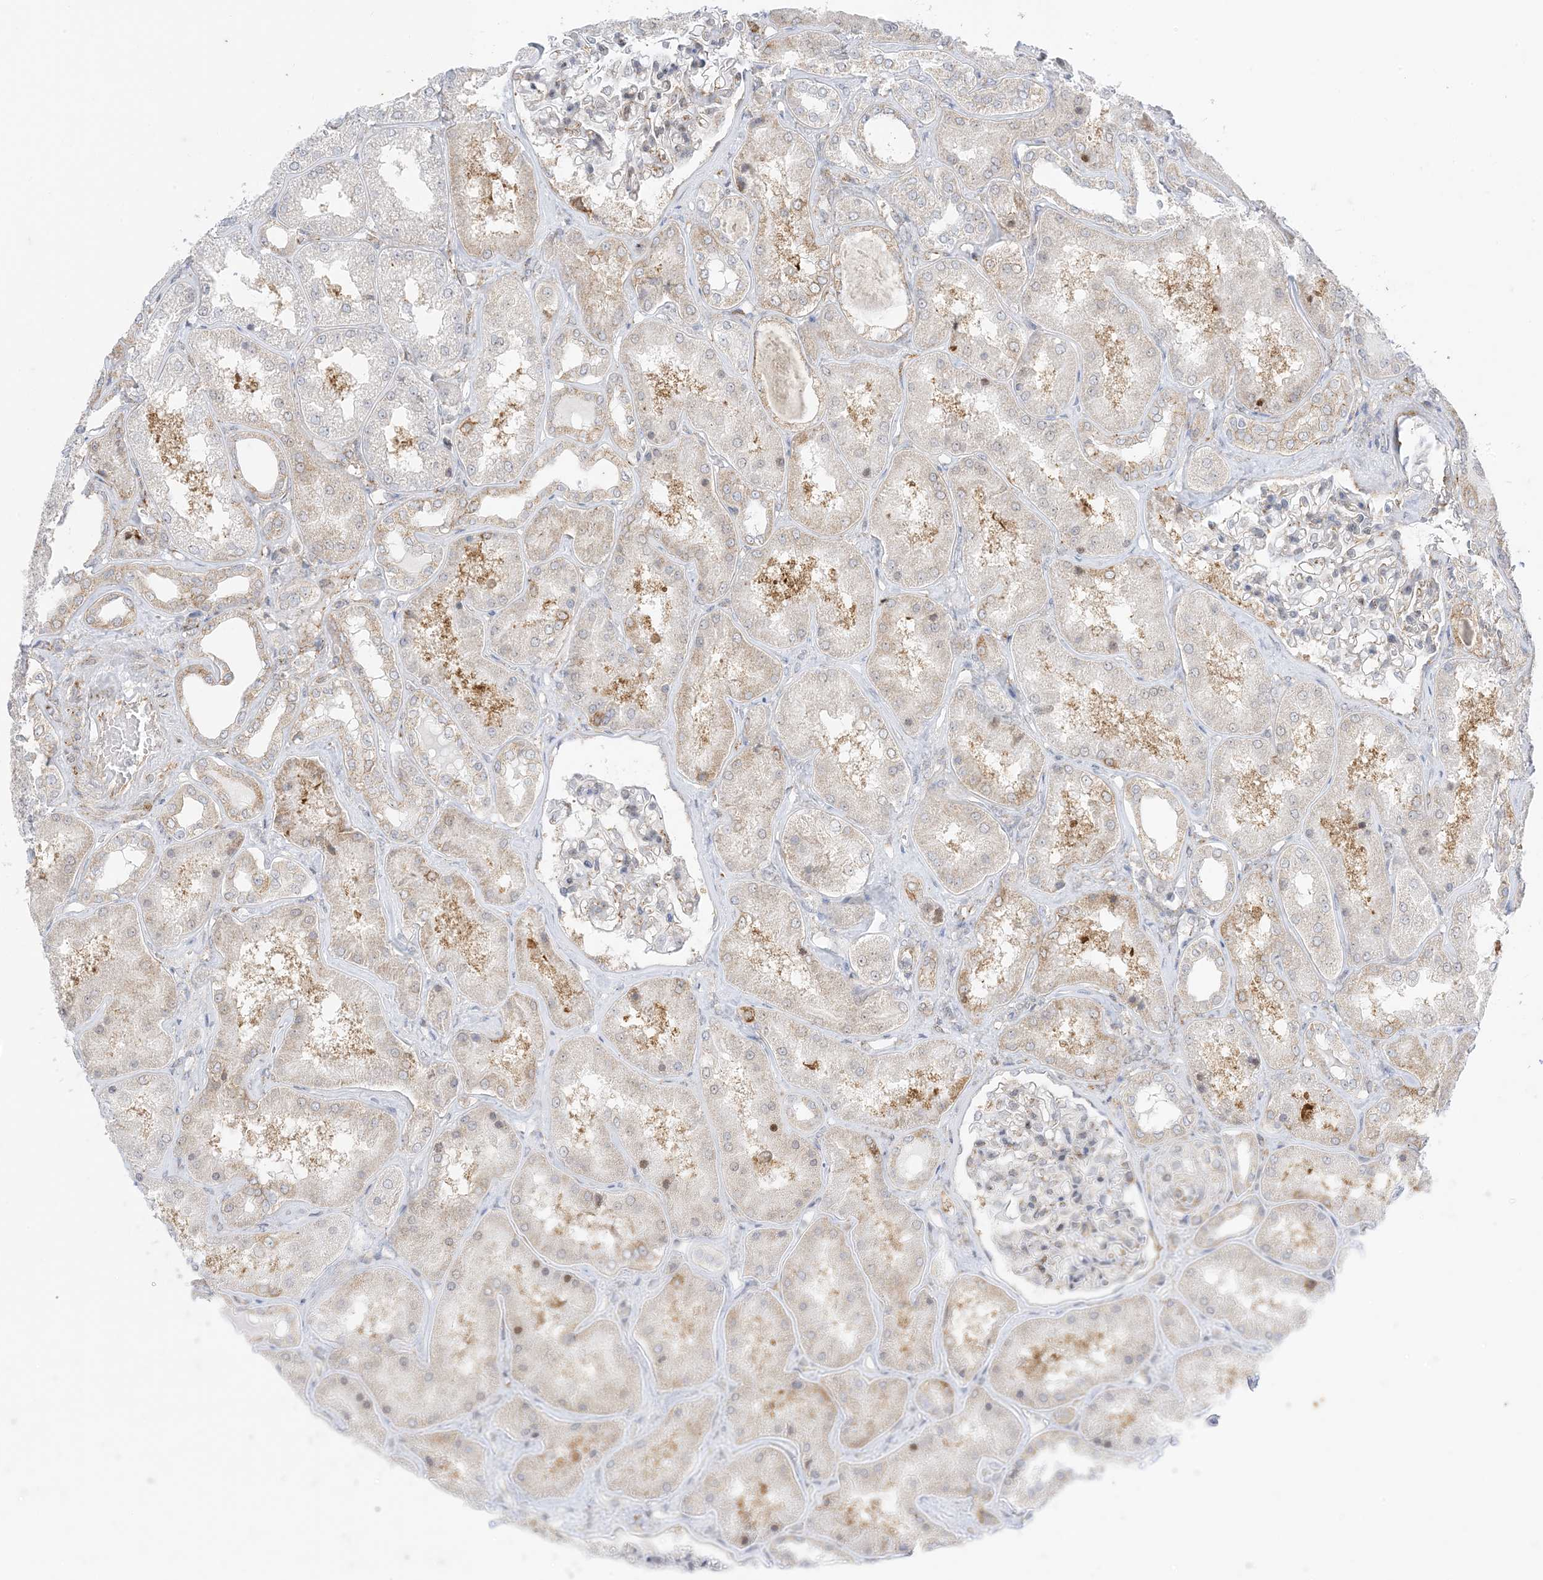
{"staining": {"intensity": "weak", "quantity": "<25%", "location": "cytoplasmic/membranous"}, "tissue": "kidney", "cell_type": "Cells in glomeruli", "image_type": "normal", "snomed": [{"axis": "morphology", "description": "Normal tissue, NOS"}, {"axis": "topography", "description": "Kidney"}], "caption": "Immunohistochemistry (IHC) of normal human kidney demonstrates no expression in cells in glomeruli.", "gene": "RAC1", "patient": {"sex": "female", "age": 56}}